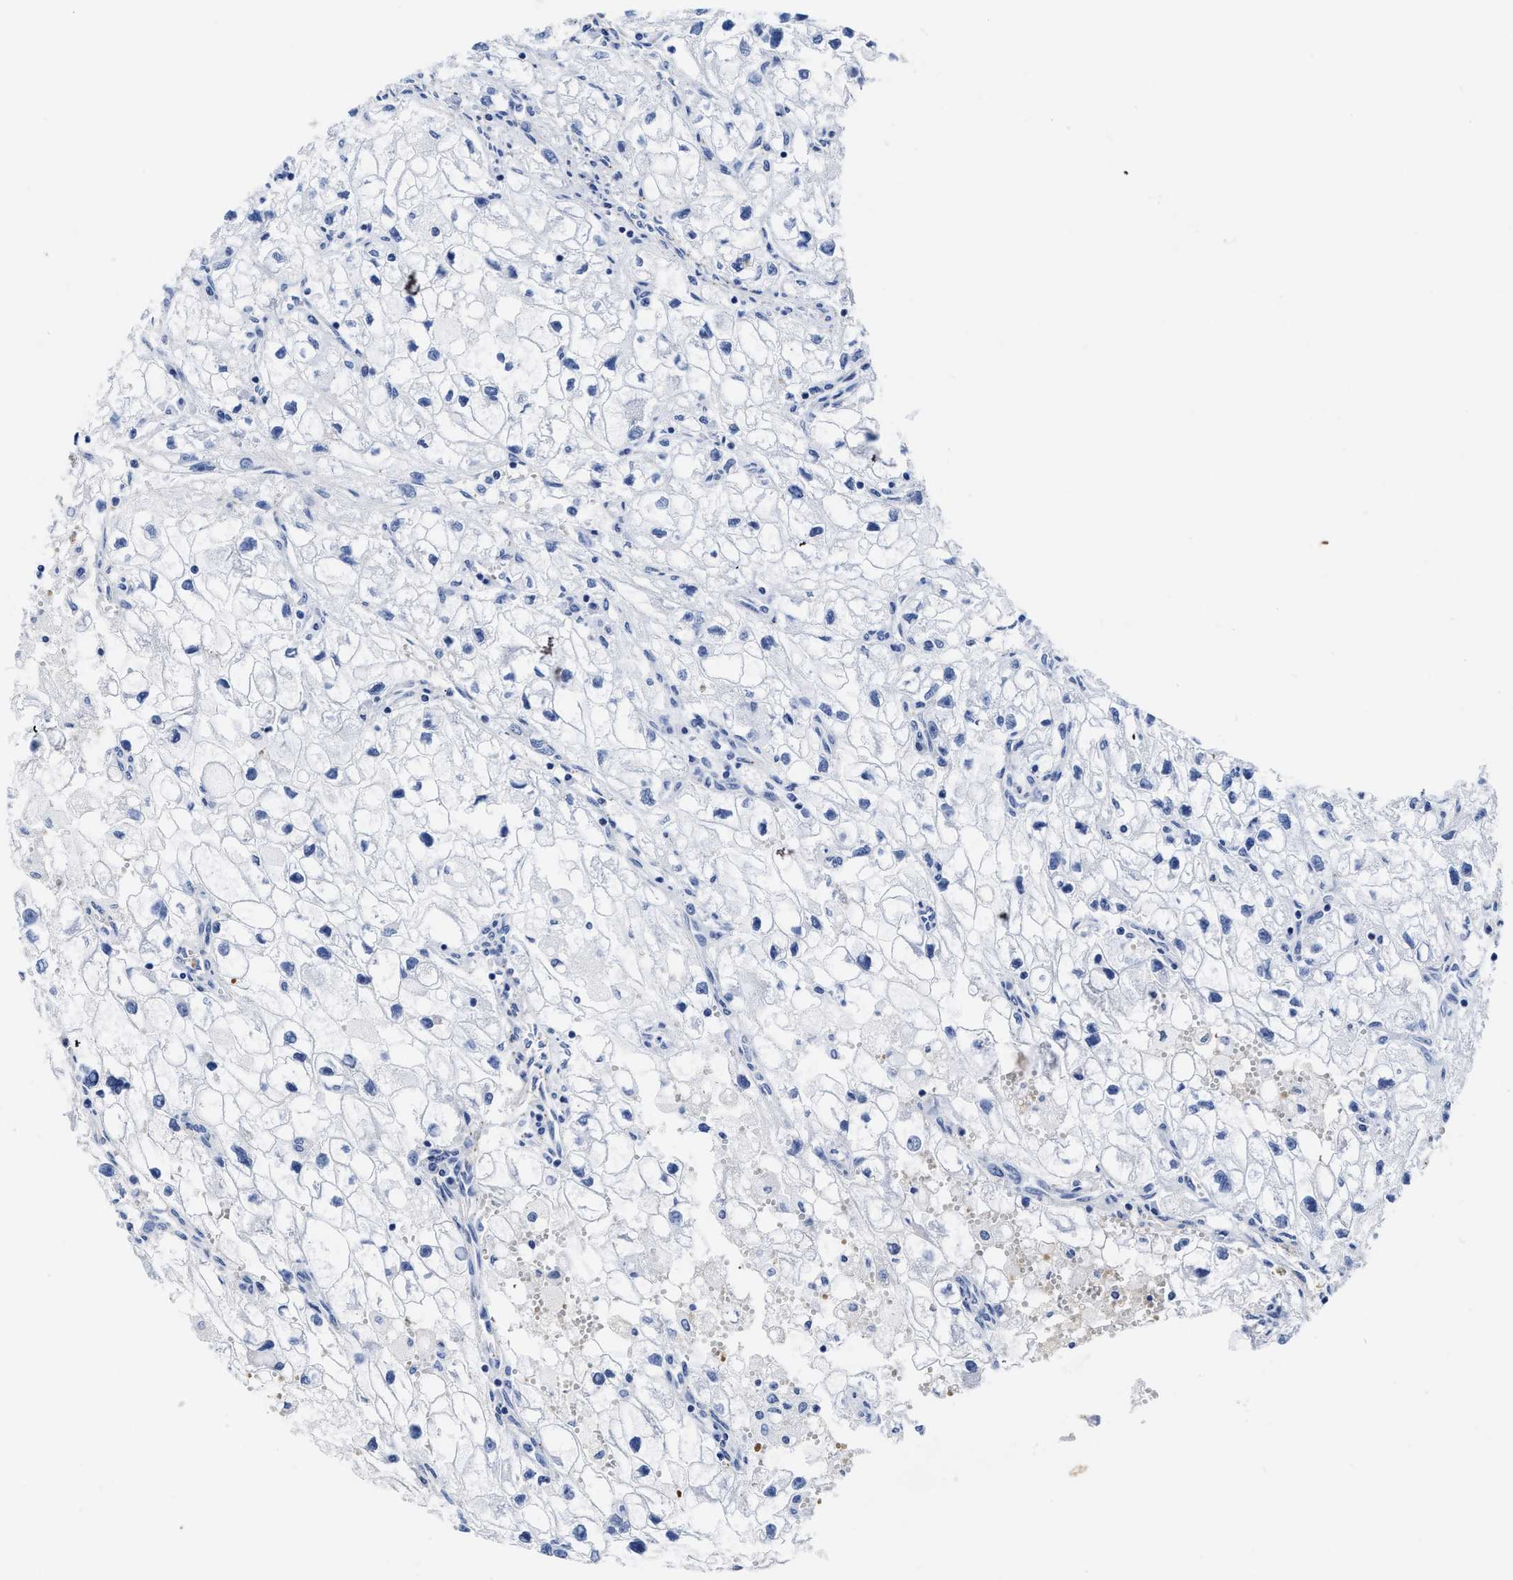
{"staining": {"intensity": "negative", "quantity": "none", "location": "none"}, "tissue": "renal cancer", "cell_type": "Tumor cells", "image_type": "cancer", "snomed": [{"axis": "morphology", "description": "Adenocarcinoma, NOS"}, {"axis": "topography", "description": "Kidney"}], "caption": "The immunohistochemistry (IHC) photomicrograph has no significant staining in tumor cells of renal adenocarcinoma tissue. (DAB (3,3'-diaminobenzidine) immunohistochemistry visualized using brightfield microscopy, high magnification).", "gene": "KCNMB3", "patient": {"sex": "female", "age": 70}}